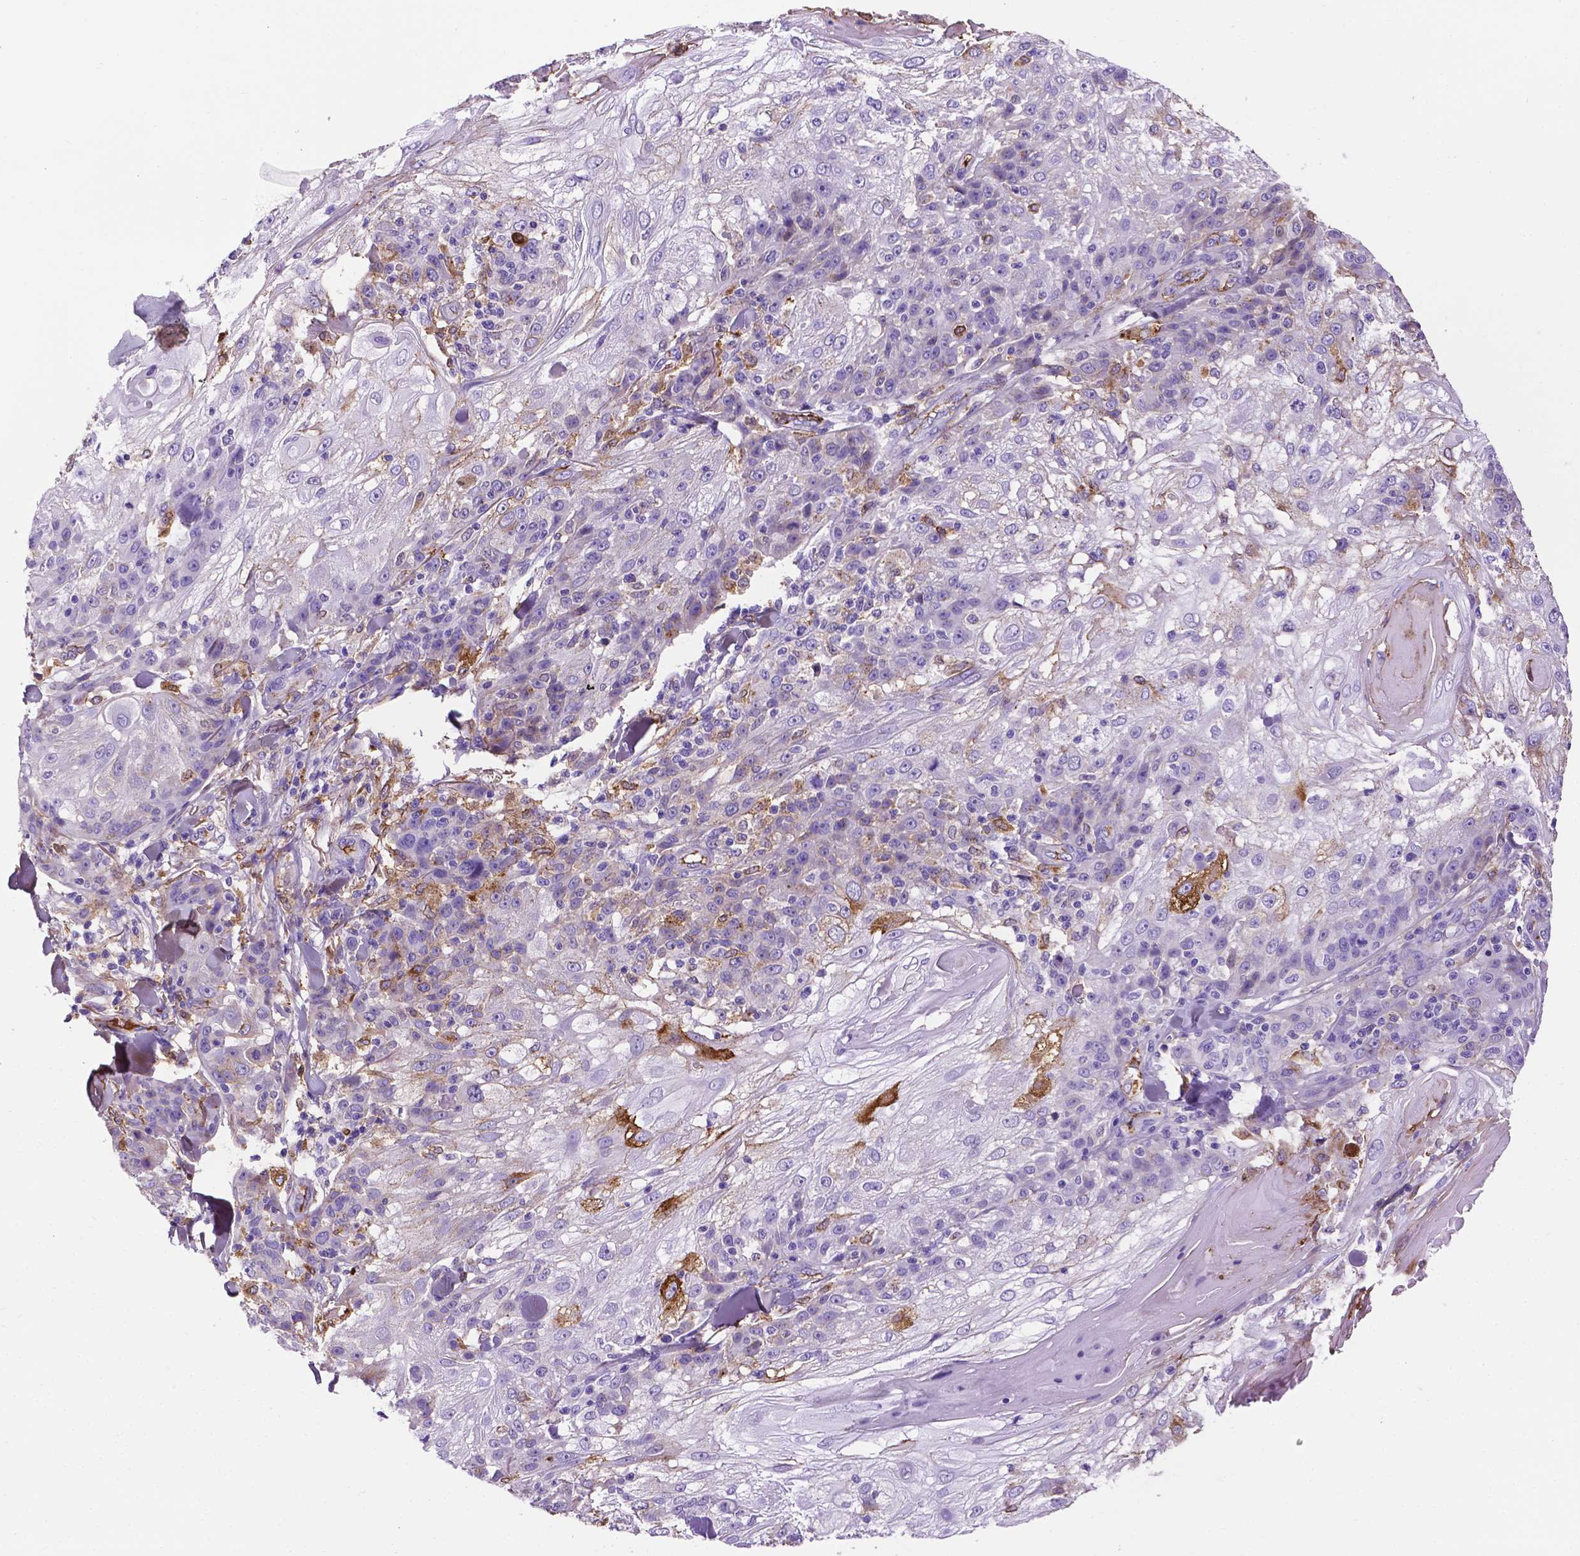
{"staining": {"intensity": "moderate", "quantity": "<25%", "location": "cytoplasmic/membranous"}, "tissue": "skin cancer", "cell_type": "Tumor cells", "image_type": "cancer", "snomed": [{"axis": "morphology", "description": "Normal tissue, NOS"}, {"axis": "morphology", "description": "Squamous cell carcinoma, NOS"}, {"axis": "topography", "description": "Skin"}], "caption": "Skin squamous cell carcinoma stained with DAB (3,3'-diaminobenzidine) immunohistochemistry (IHC) reveals low levels of moderate cytoplasmic/membranous staining in approximately <25% of tumor cells.", "gene": "APOE", "patient": {"sex": "female", "age": 83}}